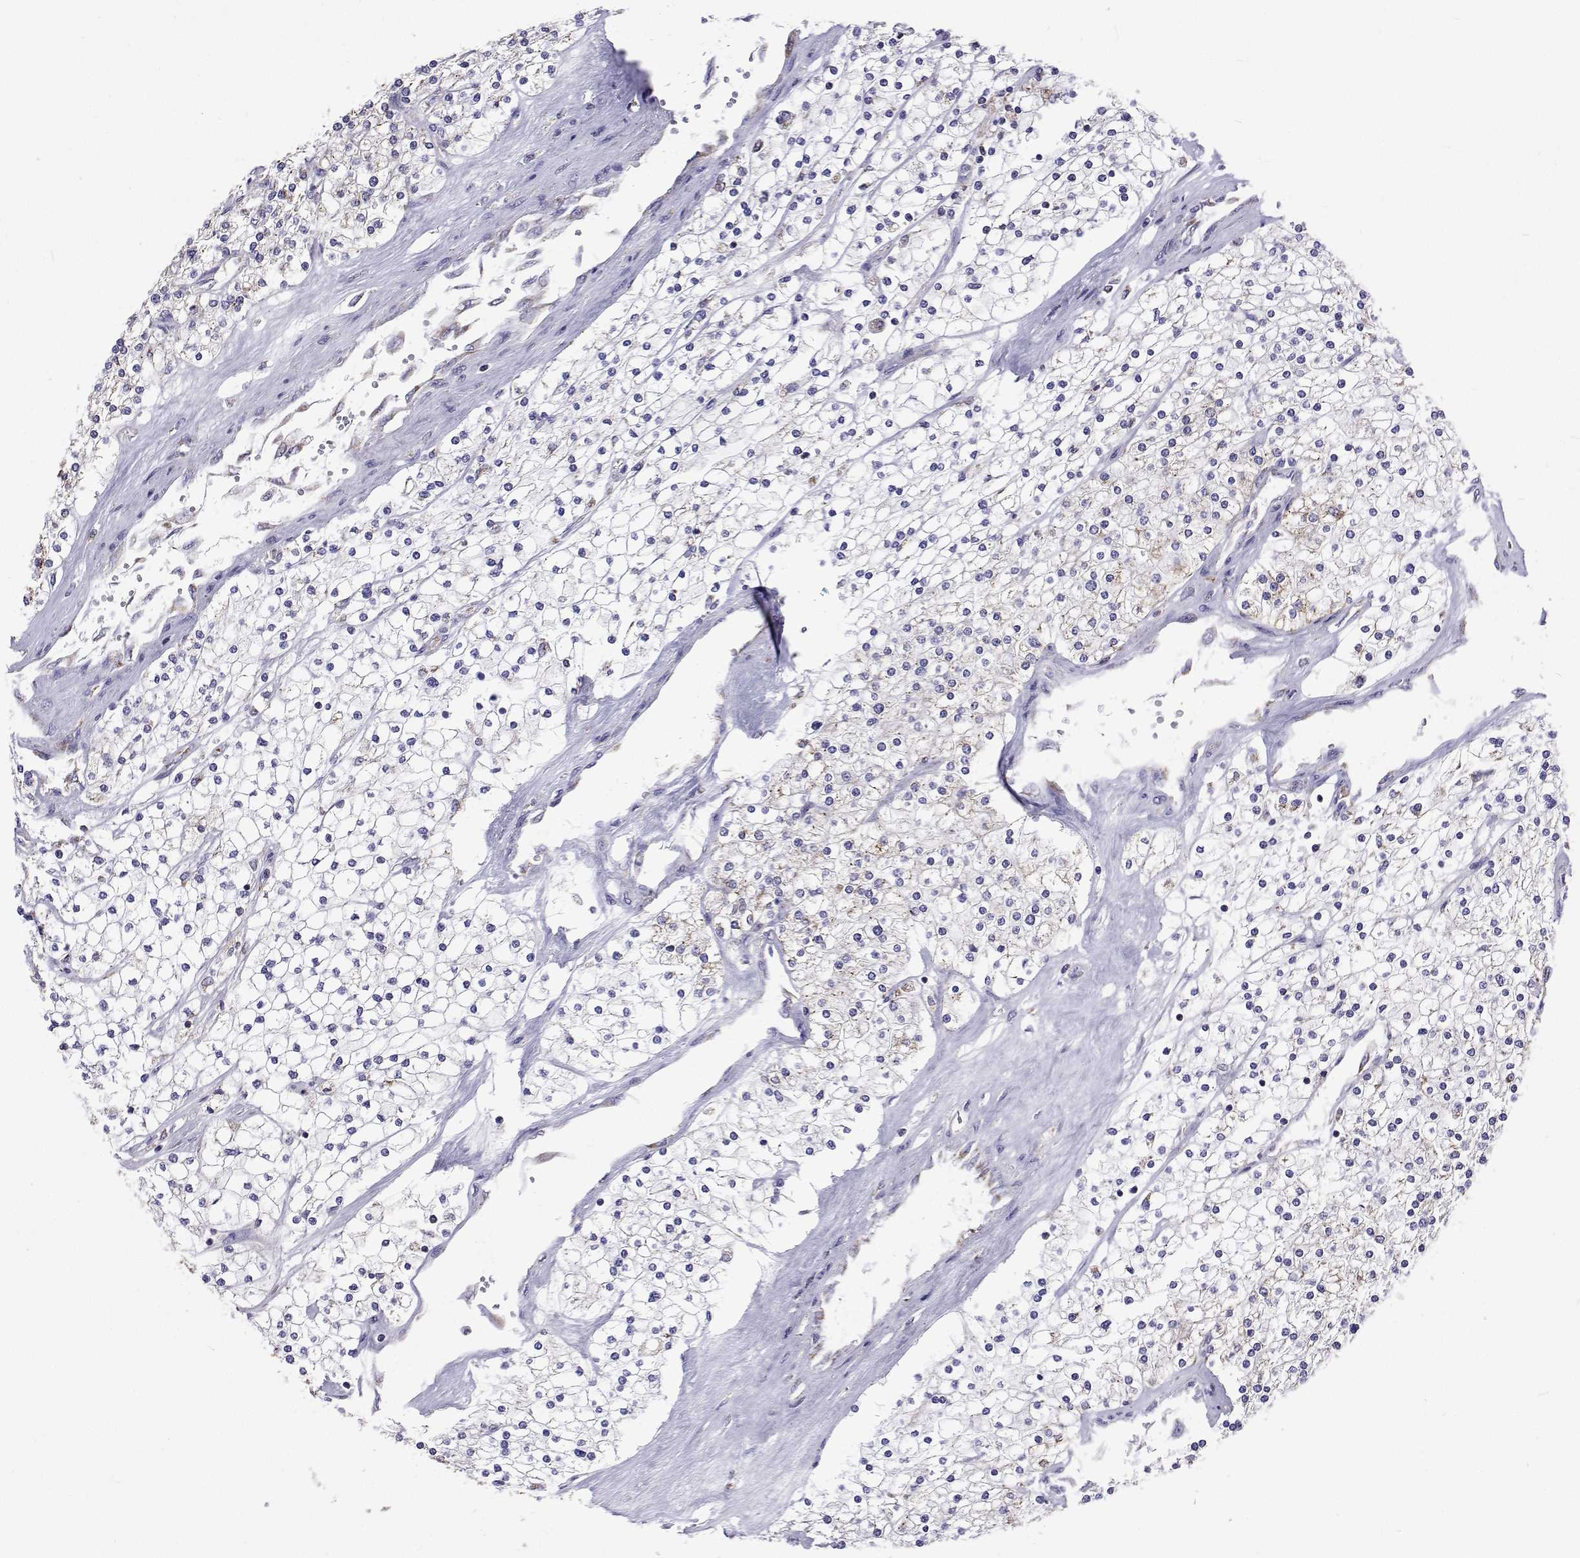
{"staining": {"intensity": "moderate", "quantity": "<25%", "location": "cytoplasmic/membranous"}, "tissue": "renal cancer", "cell_type": "Tumor cells", "image_type": "cancer", "snomed": [{"axis": "morphology", "description": "Adenocarcinoma, NOS"}, {"axis": "topography", "description": "Kidney"}], "caption": "Adenocarcinoma (renal) tissue displays moderate cytoplasmic/membranous positivity in approximately <25% of tumor cells", "gene": "MCCC2", "patient": {"sex": "male", "age": 80}}